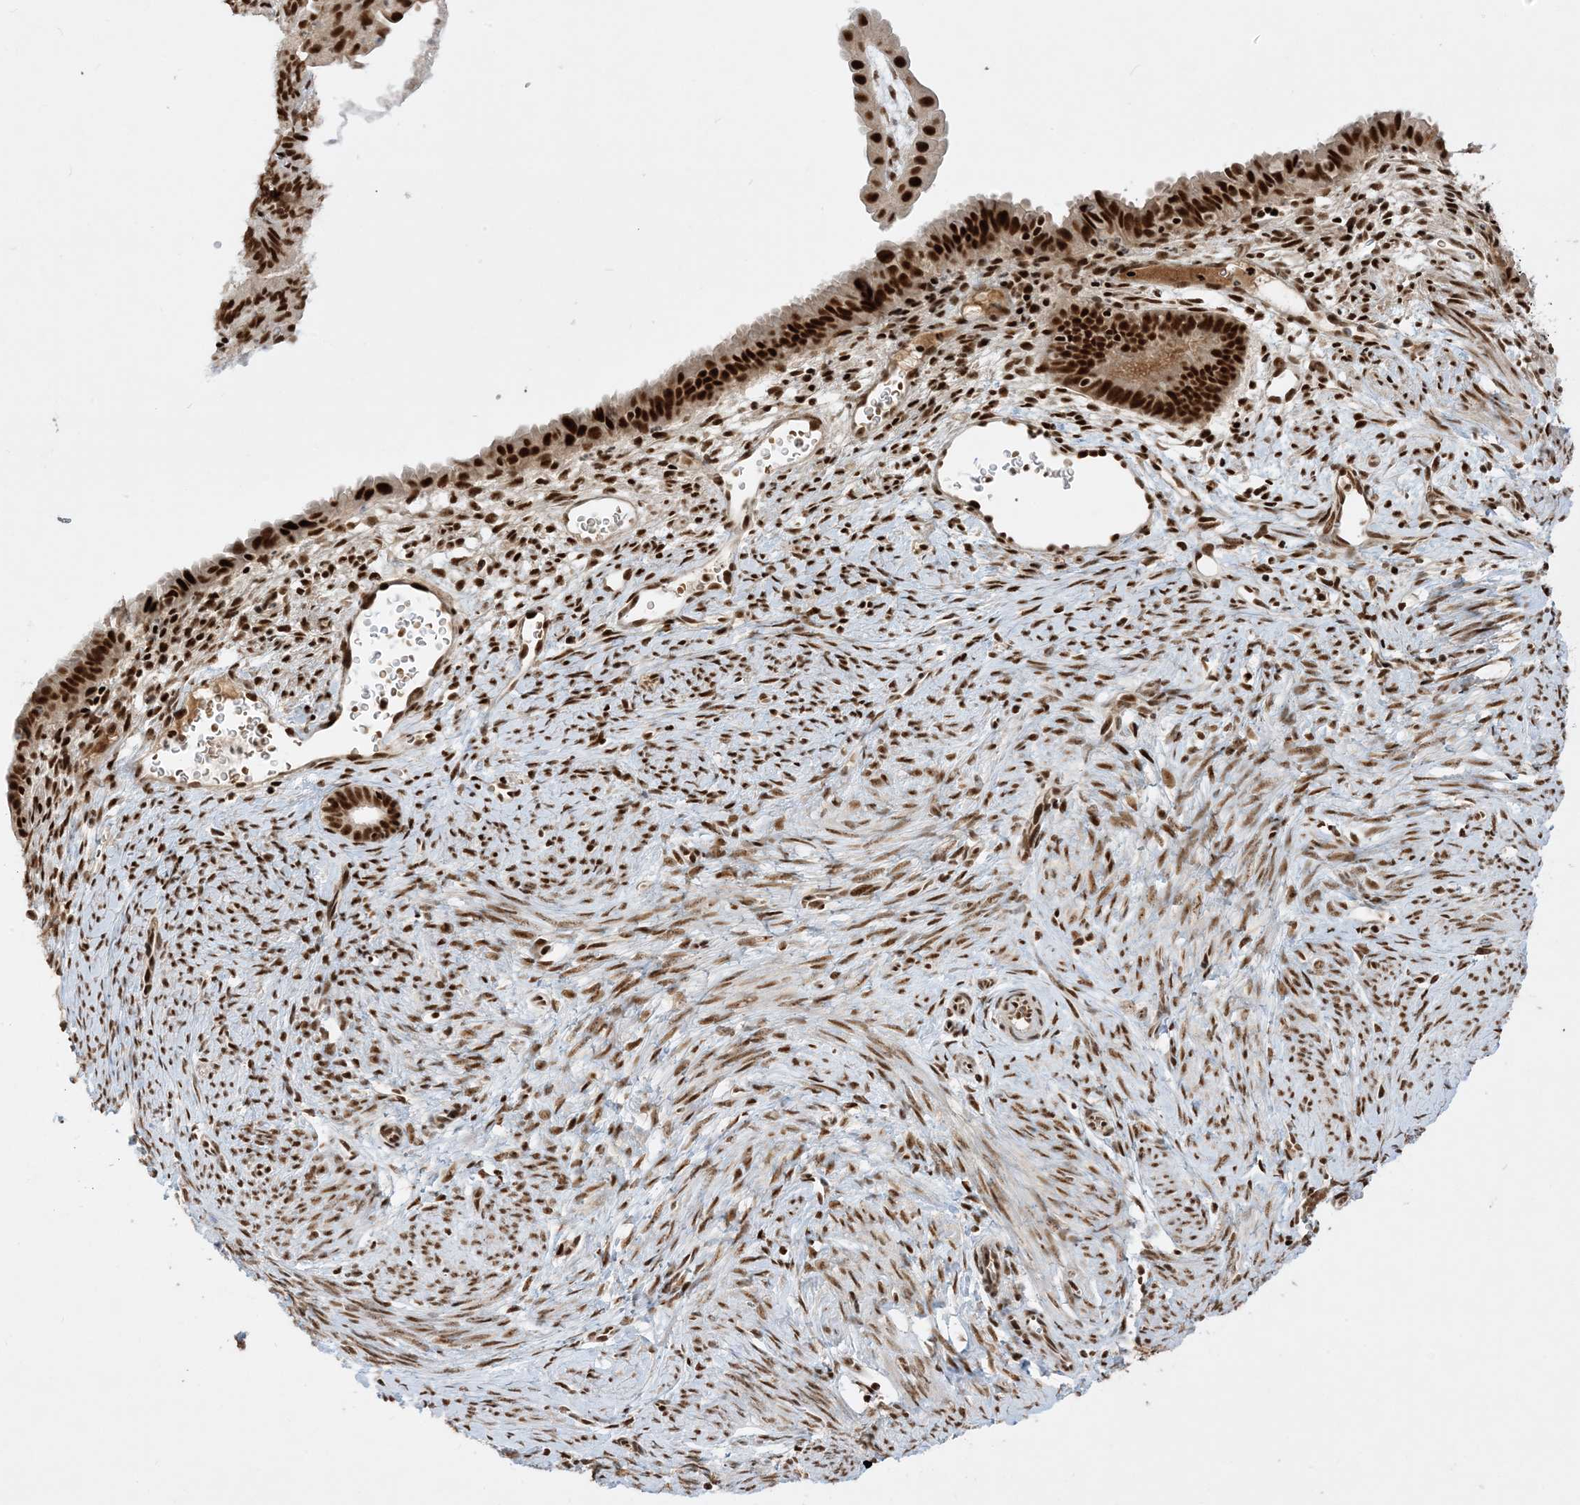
{"staining": {"intensity": "strong", "quantity": ">75%", "location": "nuclear"}, "tissue": "endometrial cancer", "cell_type": "Tumor cells", "image_type": "cancer", "snomed": [{"axis": "morphology", "description": "Adenocarcinoma, NOS"}, {"axis": "topography", "description": "Endometrium"}], "caption": "There is high levels of strong nuclear positivity in tumor cells of endometrial cancer (adenocarcinoma), as demonstrated by immunohistochemical staining (brown color).", "gene": "PPIL2", "patient": {"sex": "female", "age": 51}}